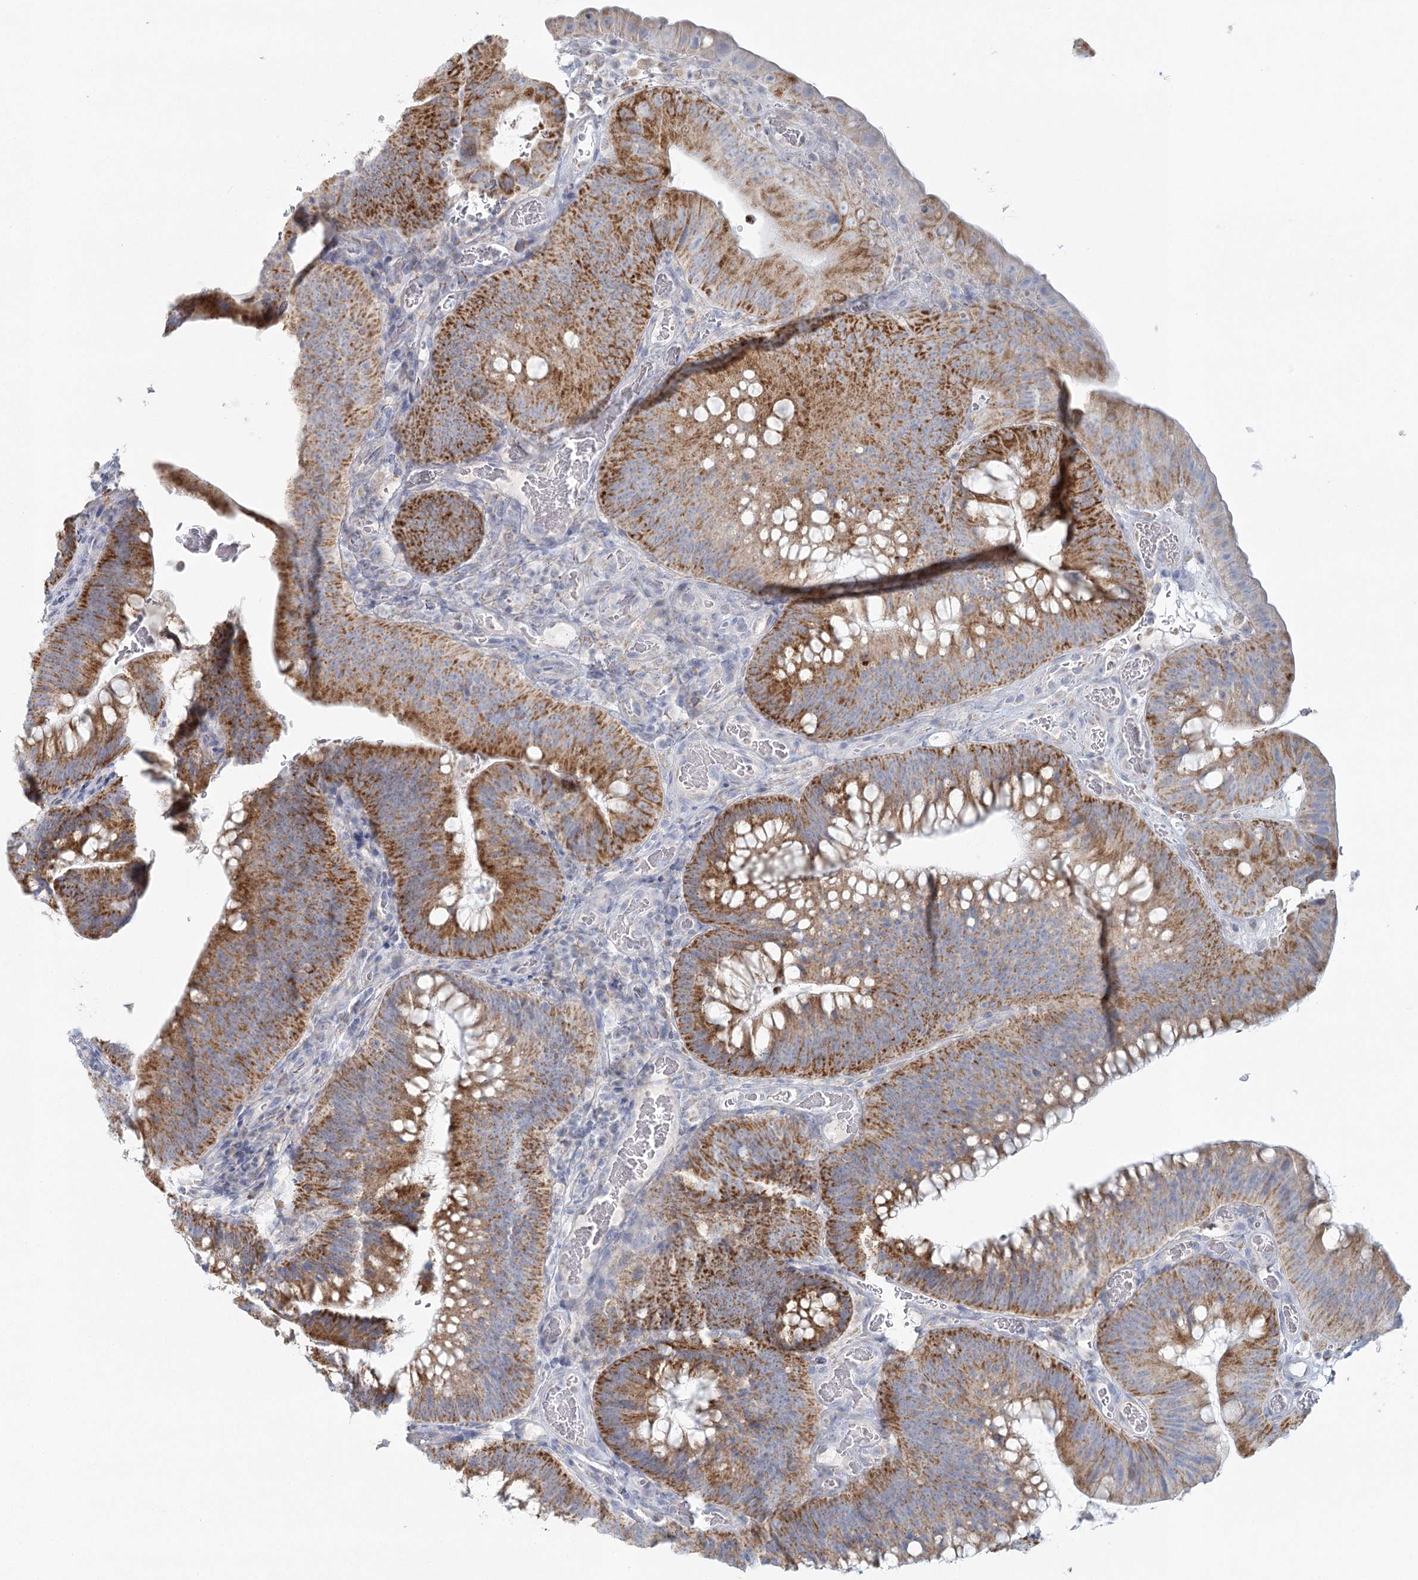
{"staining": {"intensity": "moderate", "quantity": ">75%", "location": "cytoplasmic/membranous"}, "tissue": "colorectal cancer", "cell_type": "Tumor cells", "image_type": "cancer", "snomed": [{"axis": "morphology", "description": "Normal tissue, NOS"}, {"axis": "topography", "description": "Colon"}], "caption": "DAB (3,3'-diaminobenzidine) immunohistochemical staining of human colorectal cancer displays moderate cytoplasmic/membranous protein expression in approximately >75% of tumor cells. (DAB IHC with brightfield microscopy, high magnification).", "gene": "BPHL", "patient": {"sex": "female", "age": 82}}